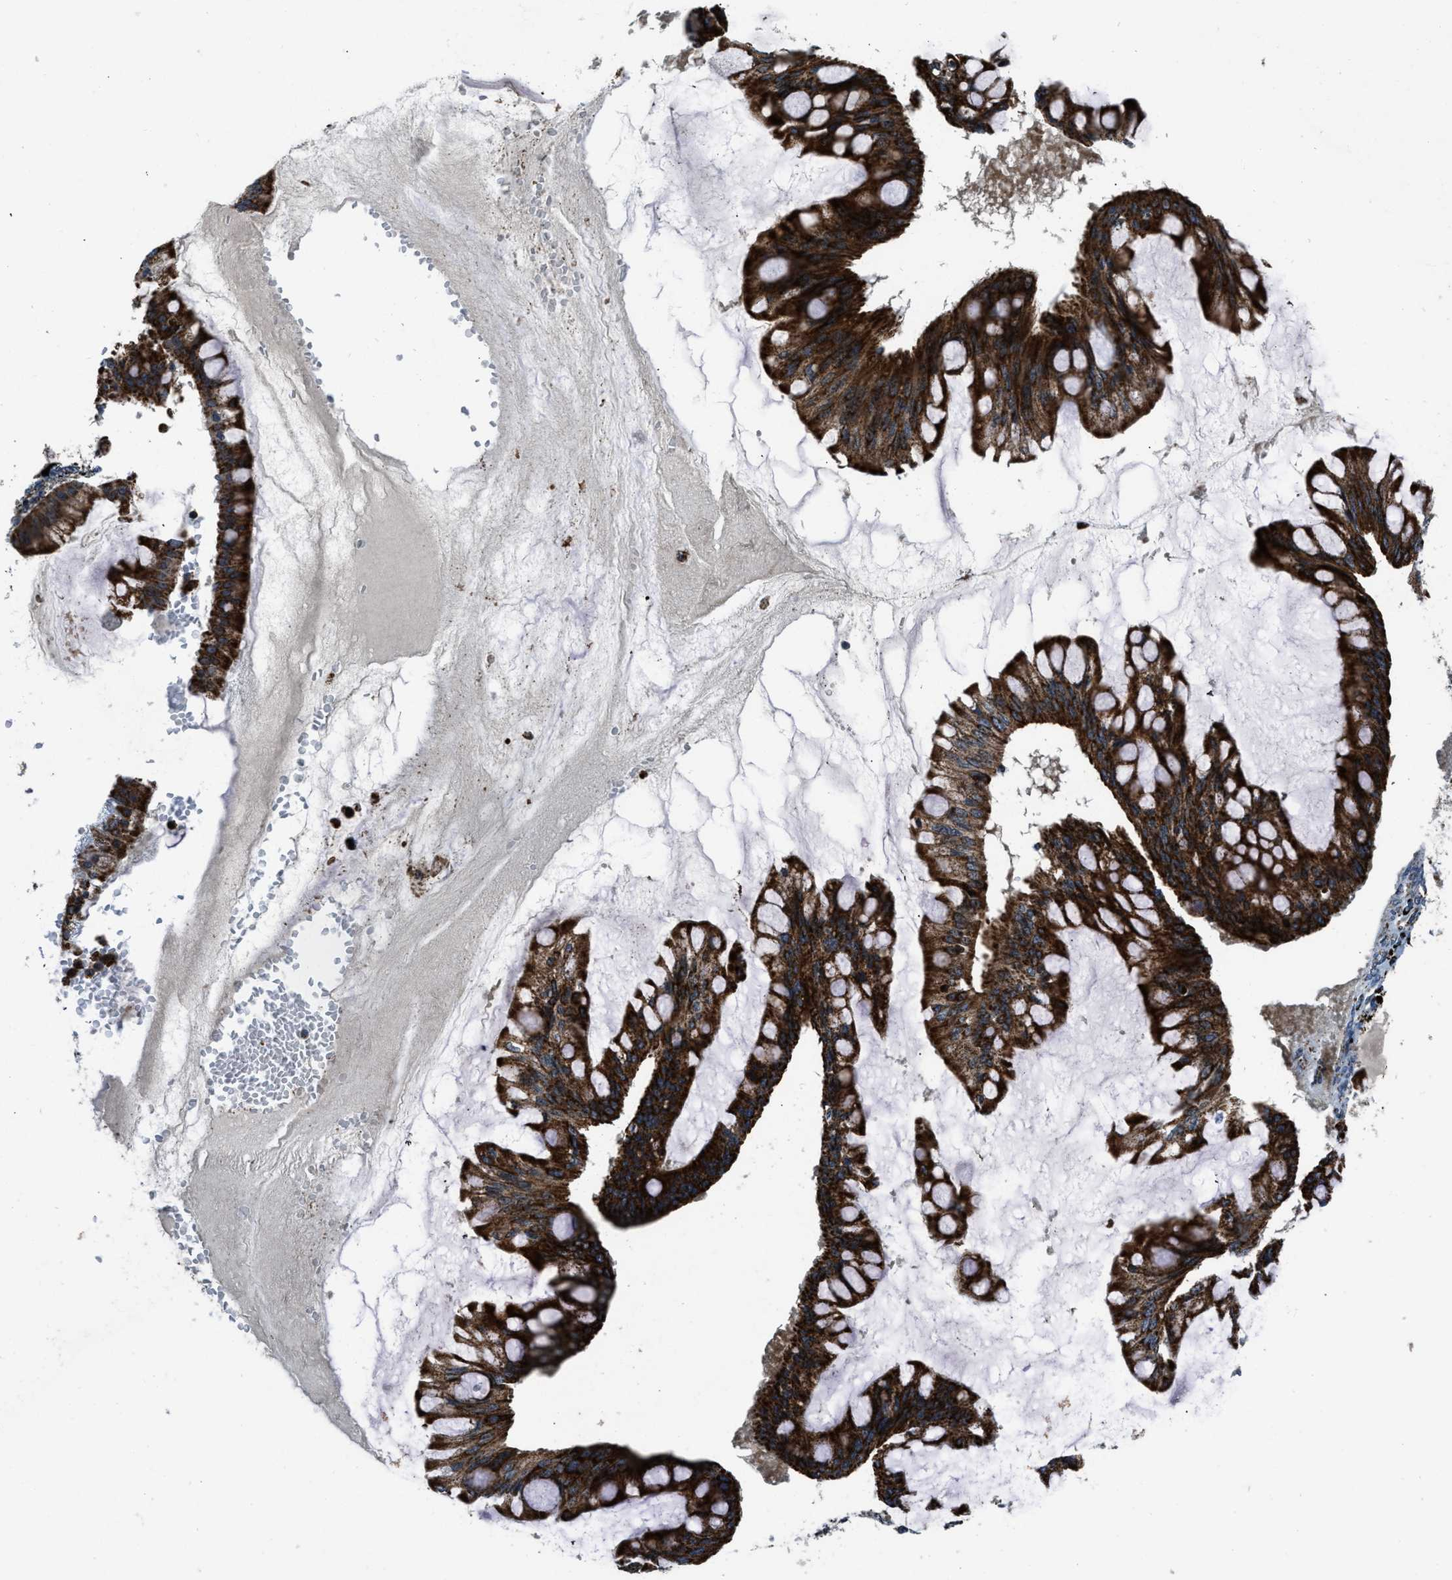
{"staining": {"intensity": "strong", "quantity": ">75%", "location": "cytoplasmic/membranous"}, "tissue": "ovarian cancer", "cell_type": "Tumor cells", "image_type": "cancer", "snomed": [{"axis": "morphology", "description": "Cystadenocarcinoma, mucinous, NOS"}, {"axis": "topography", "description": "Ovary"}], "caption": "An IHC image of neoplastic tissue is shown. Protein staining in brown shows strong cytoplasmic/membranous positivity in ovarian cancer within tumor cells. The protein is shown in brown color, while the nuclei are stained blue.", "gene": "GSDME", "patient": {"sex": "female", "age": 73}}